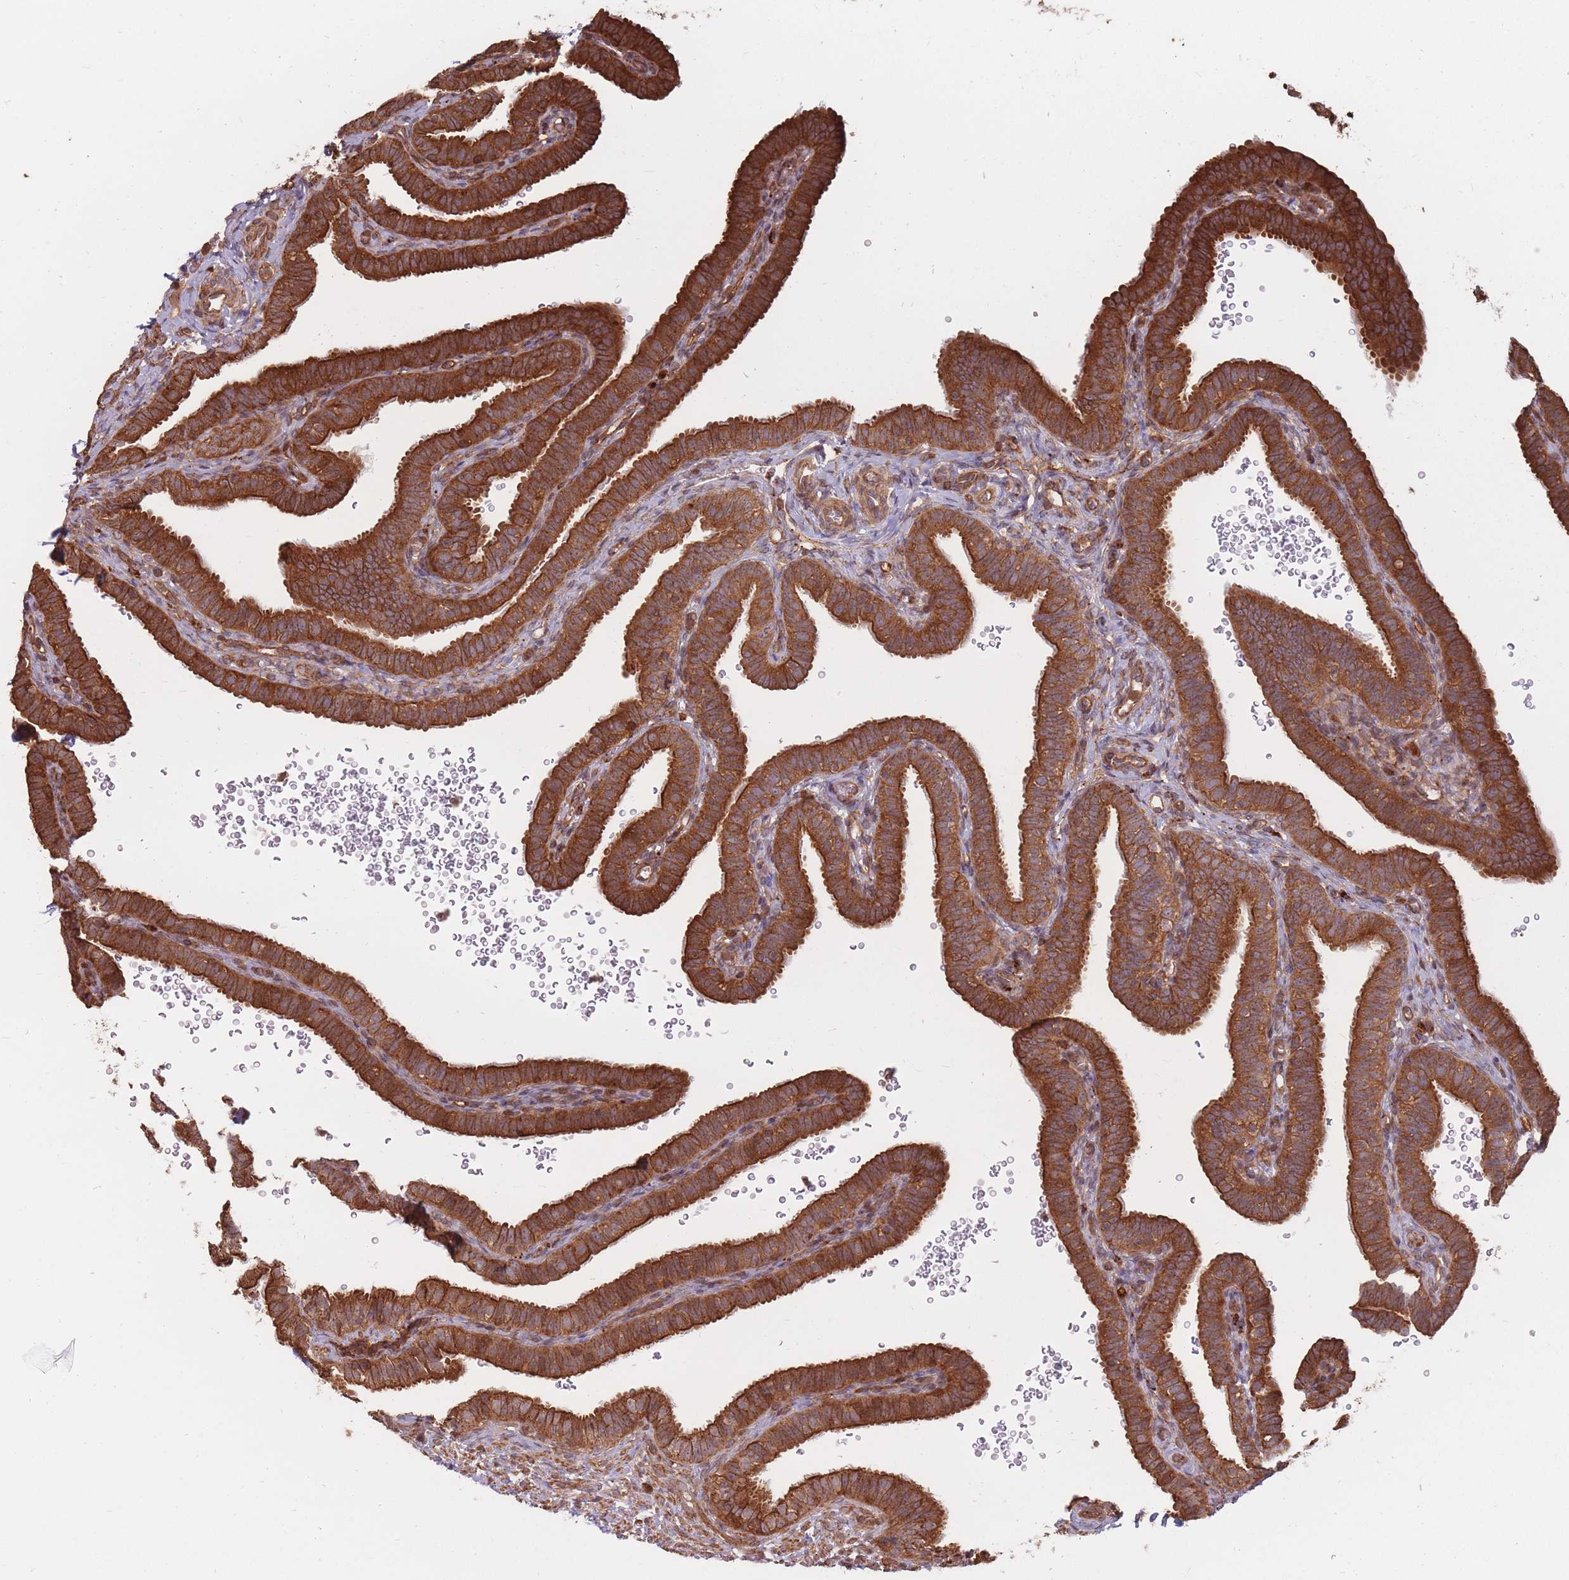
{"staining": {"intensity": "strong", "quantity": ">75%", "location": "cytoplasmic/membranous"}, "tissue": "fallopian tube", "cell_type": "Glandular cells", "image_type": "normal", "snomed": [{"axis": "morphology", "description": "Normal tissue, NOS"}, {"axis": "topography", "description": "Fallopian tube"}], "caption": "A brown stain shows strong cytoplasmic/membranous staining of a protein in glandular cells of benign fallopian tube. (DAB = brown stain, brightfield microscopy at high magnification).", "gene": "RASSF2", "patient": {"sex": "female", "age": 41}}